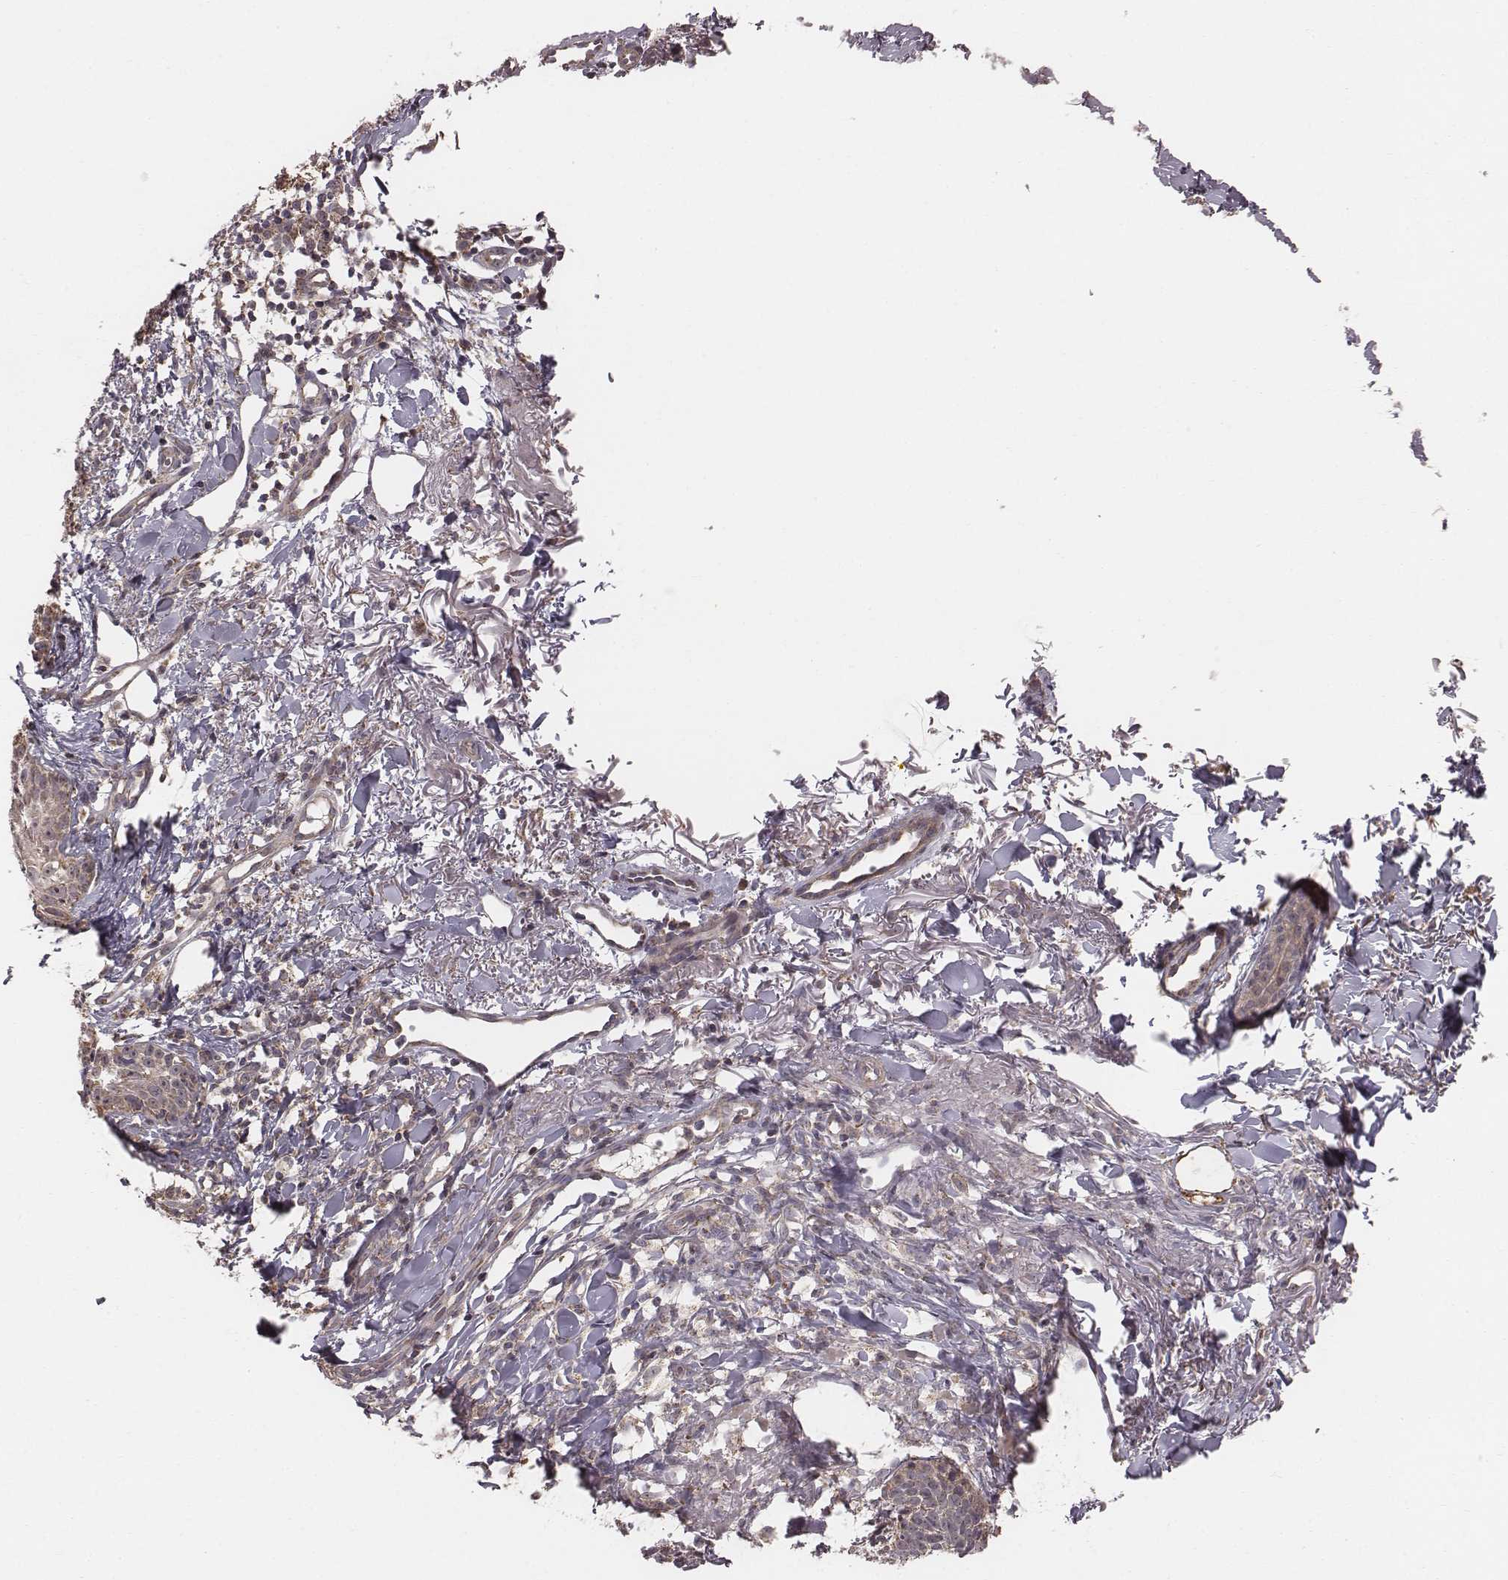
{"staining": {"intensity": "moderate", "quantity": ">75%", "location": "cytoplasmic/membranous"}, "tissue": "skin cancer", "cell_type": "Tumor cells", "image_type": "cancer", "snomed": [{"axis": "morphology", "description": "Basal cell carcinoma"}, {"axis": "topography", "description": "Skin"}], "caption": "There is medium levels of moderate cytoplasmic/membranous staining in tumor cells of basal cell carcinoma (skin), as demonstrated by immunohistochemical staining (brown color).", "gene": "PDCD2L", "patient": {"sex": "male", "age": 72}}